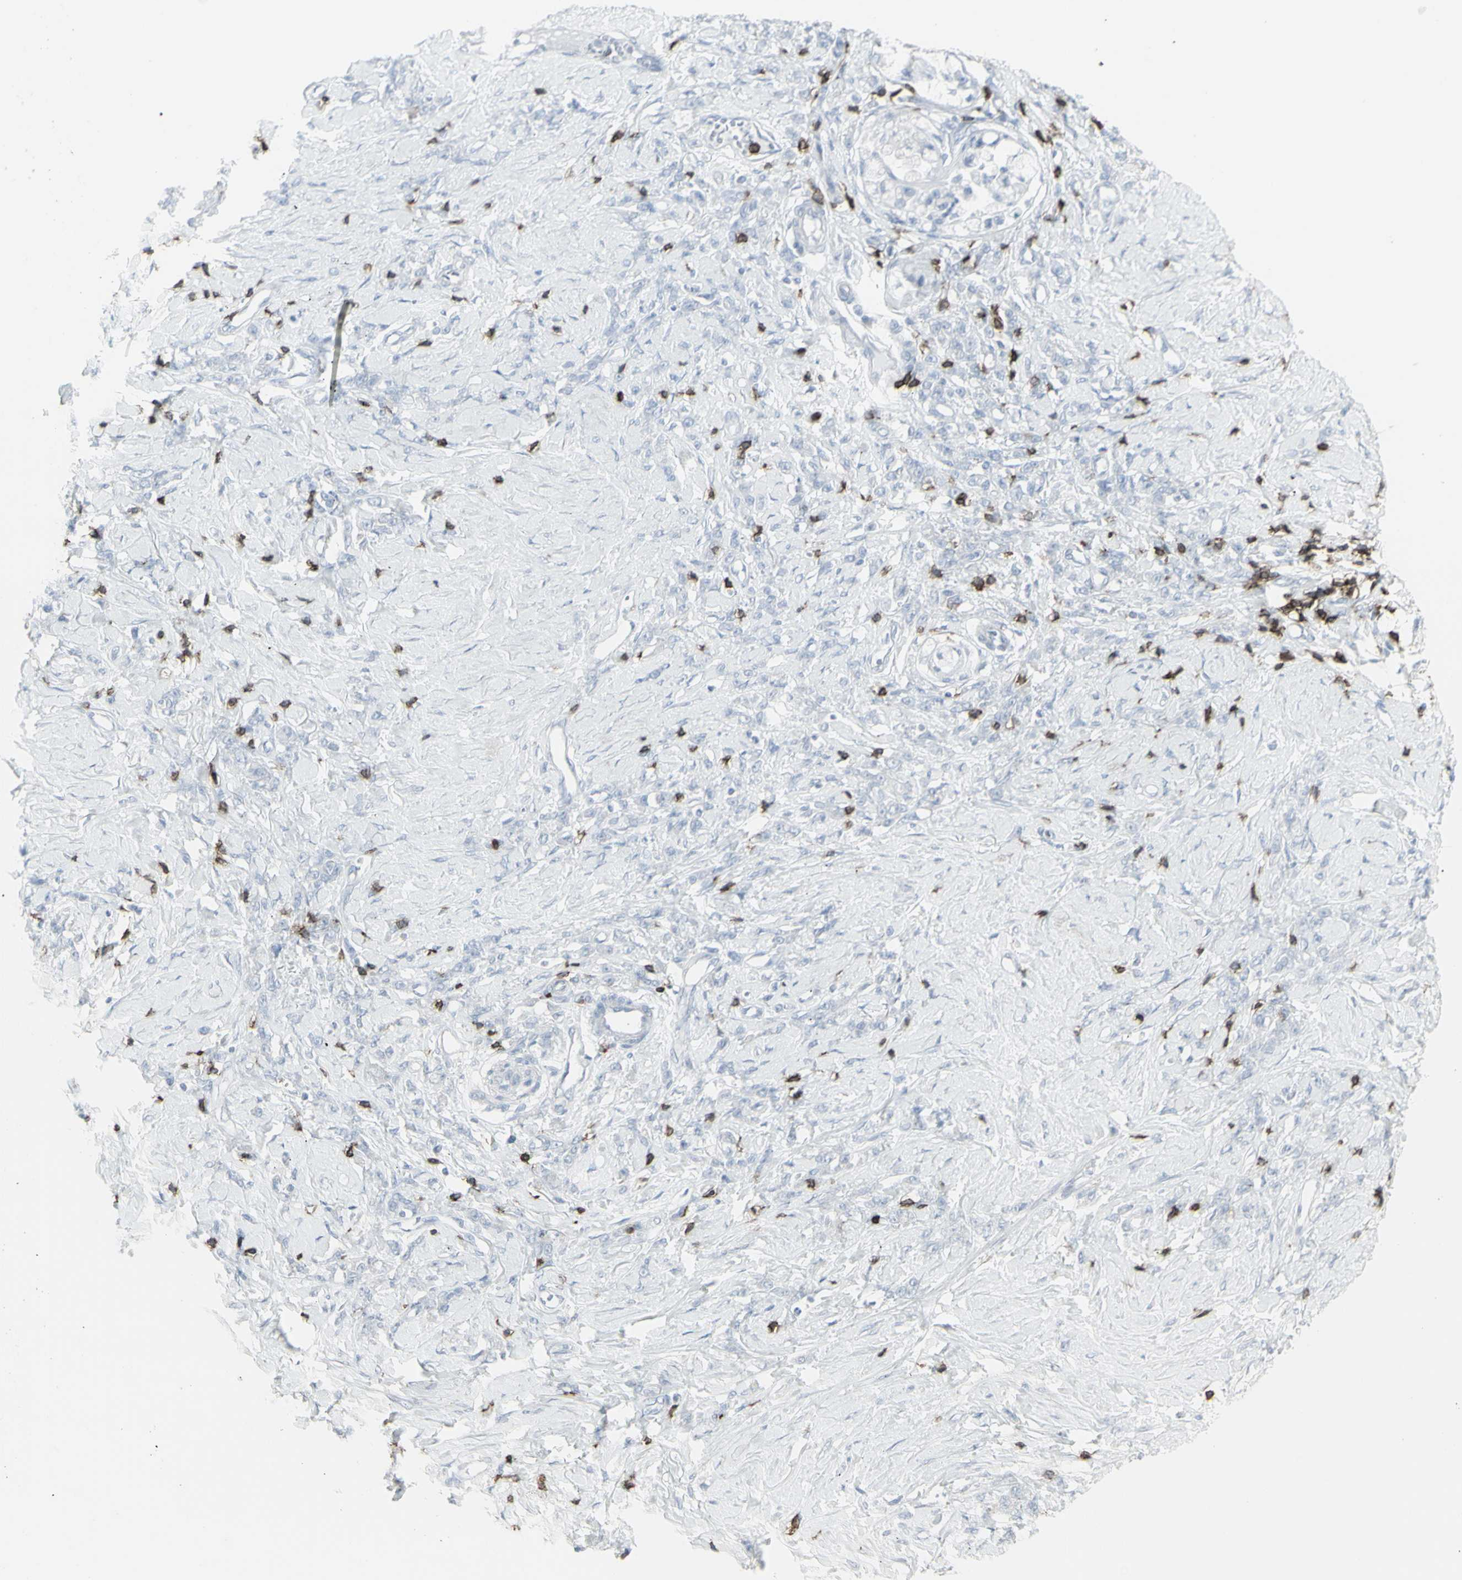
{"staining": {"intensity": "negative", "quantity": "none", "location": "none"}, "tissue": "stomach cancer", "cell_type": "Tumor cells", "image_type": "cancer", "snomed": [{"axis": "morphology", "description": "Adenocarcinoma, NOS"}, {"axis": "topography", "description": "Stomach"}], "caption": "An image of stomach cancer stained for a protein demonstrates no brown staining in tumor cells.", "gene": "CD247", "patient": {"sex": "male", "age": 82}}